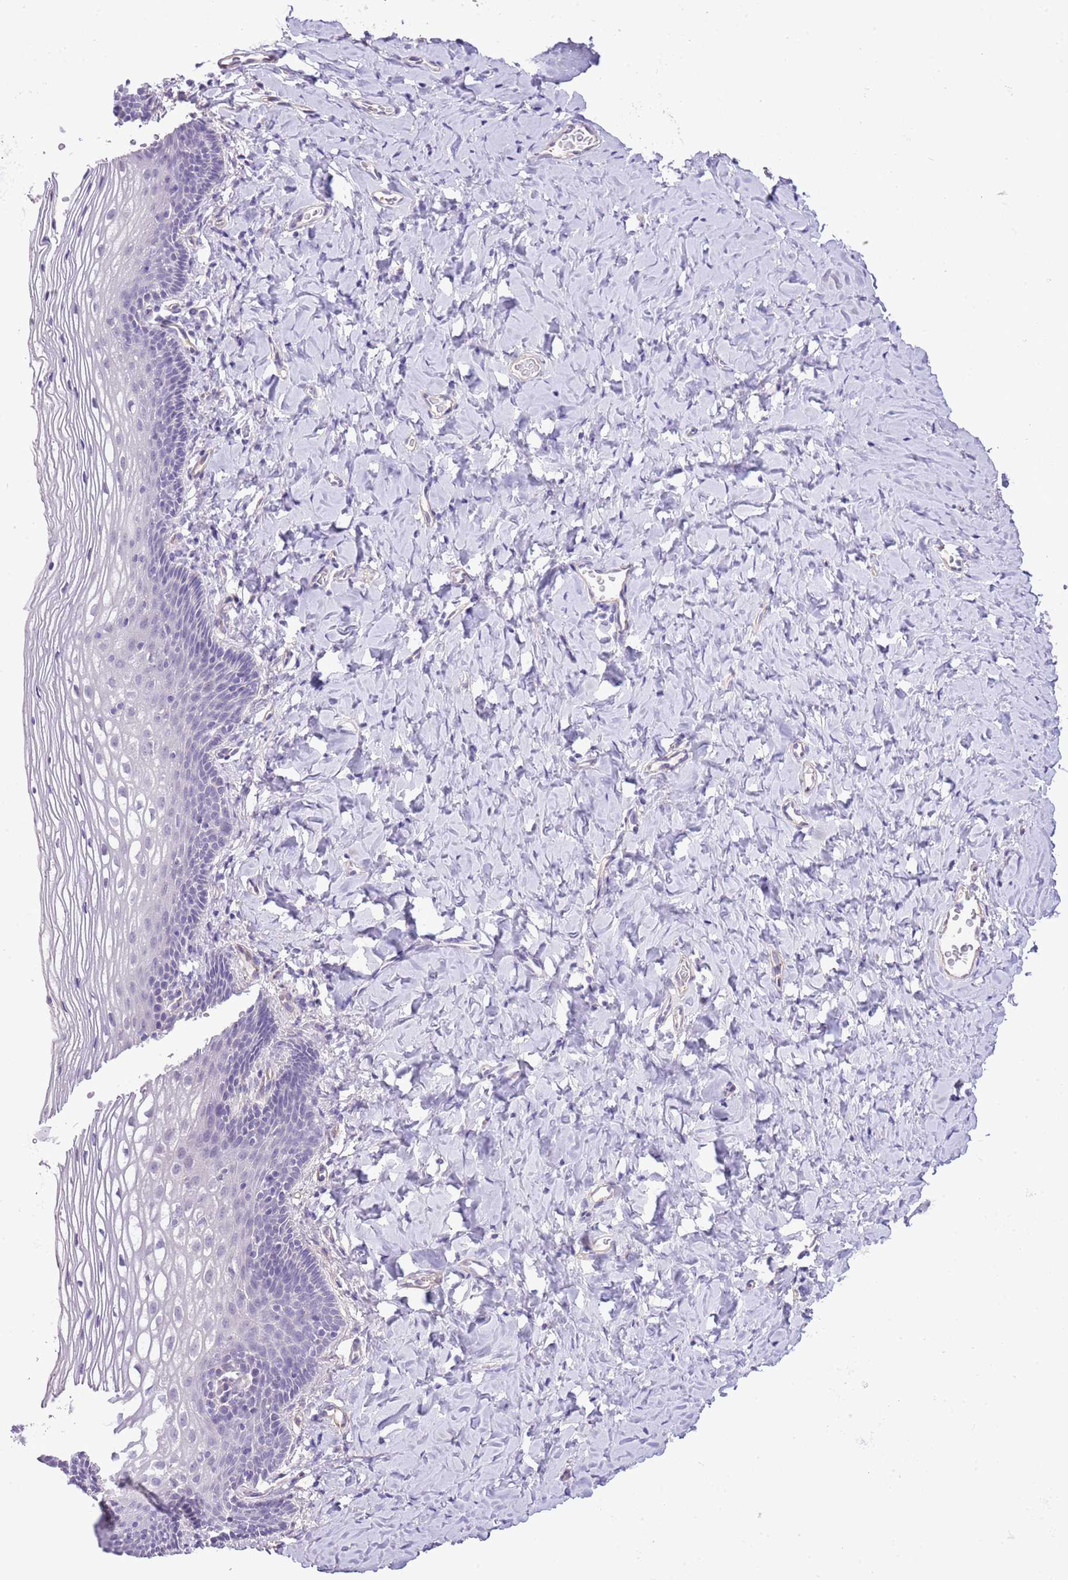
{"staining": {"intensity": "negative", "quantity": "none", "location": "none"}, "tissue": "vagina", "cell_type": "Squamous epithelial cells", "image_type": "normal", "snomed": [{"axis": "morphology", "description": "Normal tissue, NOS"}, {"axis": "topography", "description": "Vagina"}], "caption": "A photomicrograph of vagina stained for a protein shows no brown staining in squamous epithelial cells. The staining is performed using DAB brown chromogen with nuclei counter-stained in using hematoxylin.", "gene": "MIDN", "patient": {"sex": "female", "age": 60}}